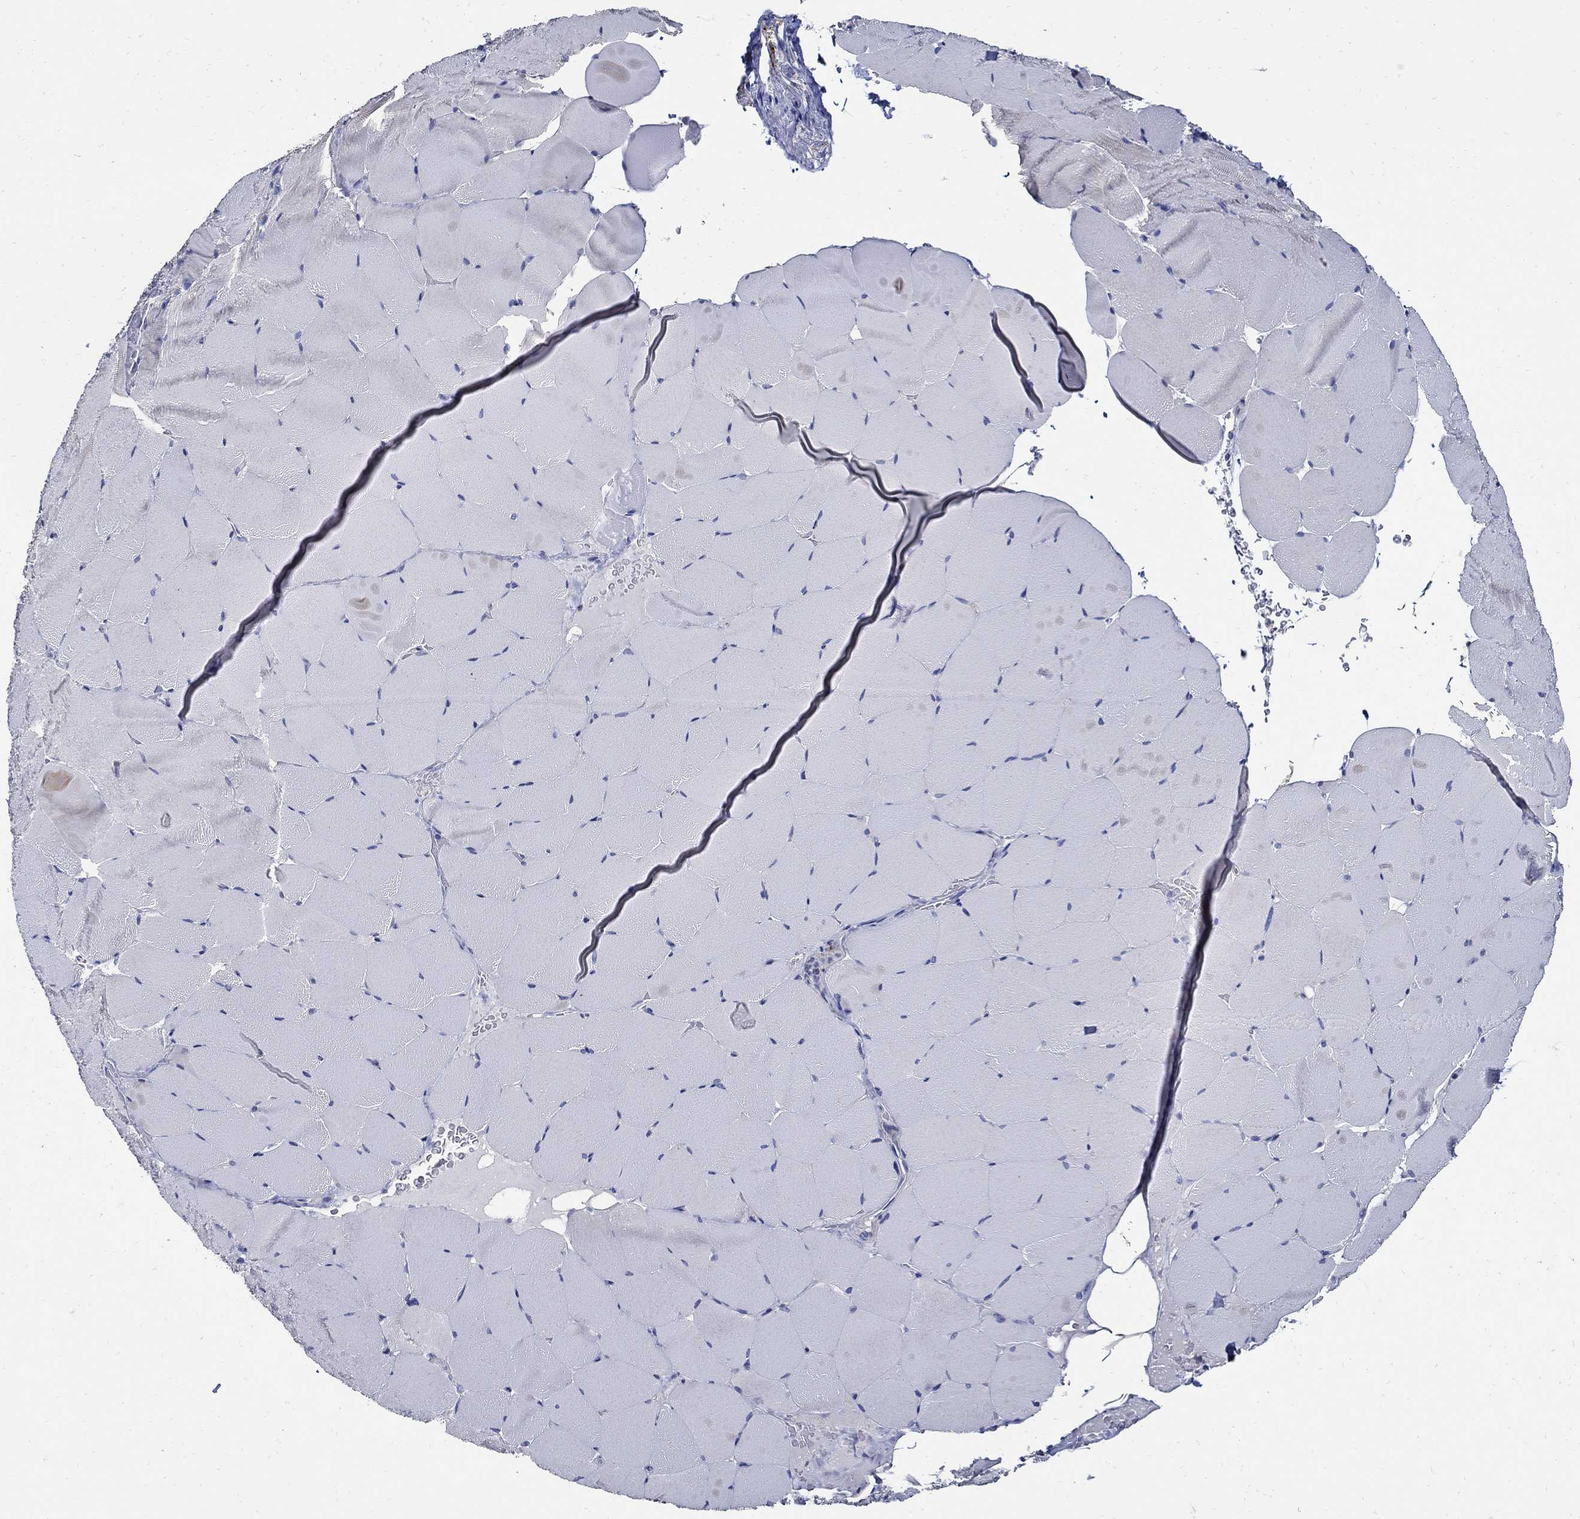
{"staining": {"intensity": "negative", "quantity": "none", "location": "none"}, "tissue": "skeletal muscle", "cell_type": "Myocytes", "image_type": "normal", "snomed": [{"axis": "morphology", "description": "Normal tissue, NOS"}, {"axis": "topography", "description": "Skeletal muscle"}], "caption": "IHC of normal skeletal muscle shows no staining in myocytes.", "gene": "PRX", "patient": {"sex": "female", "age": 37}}